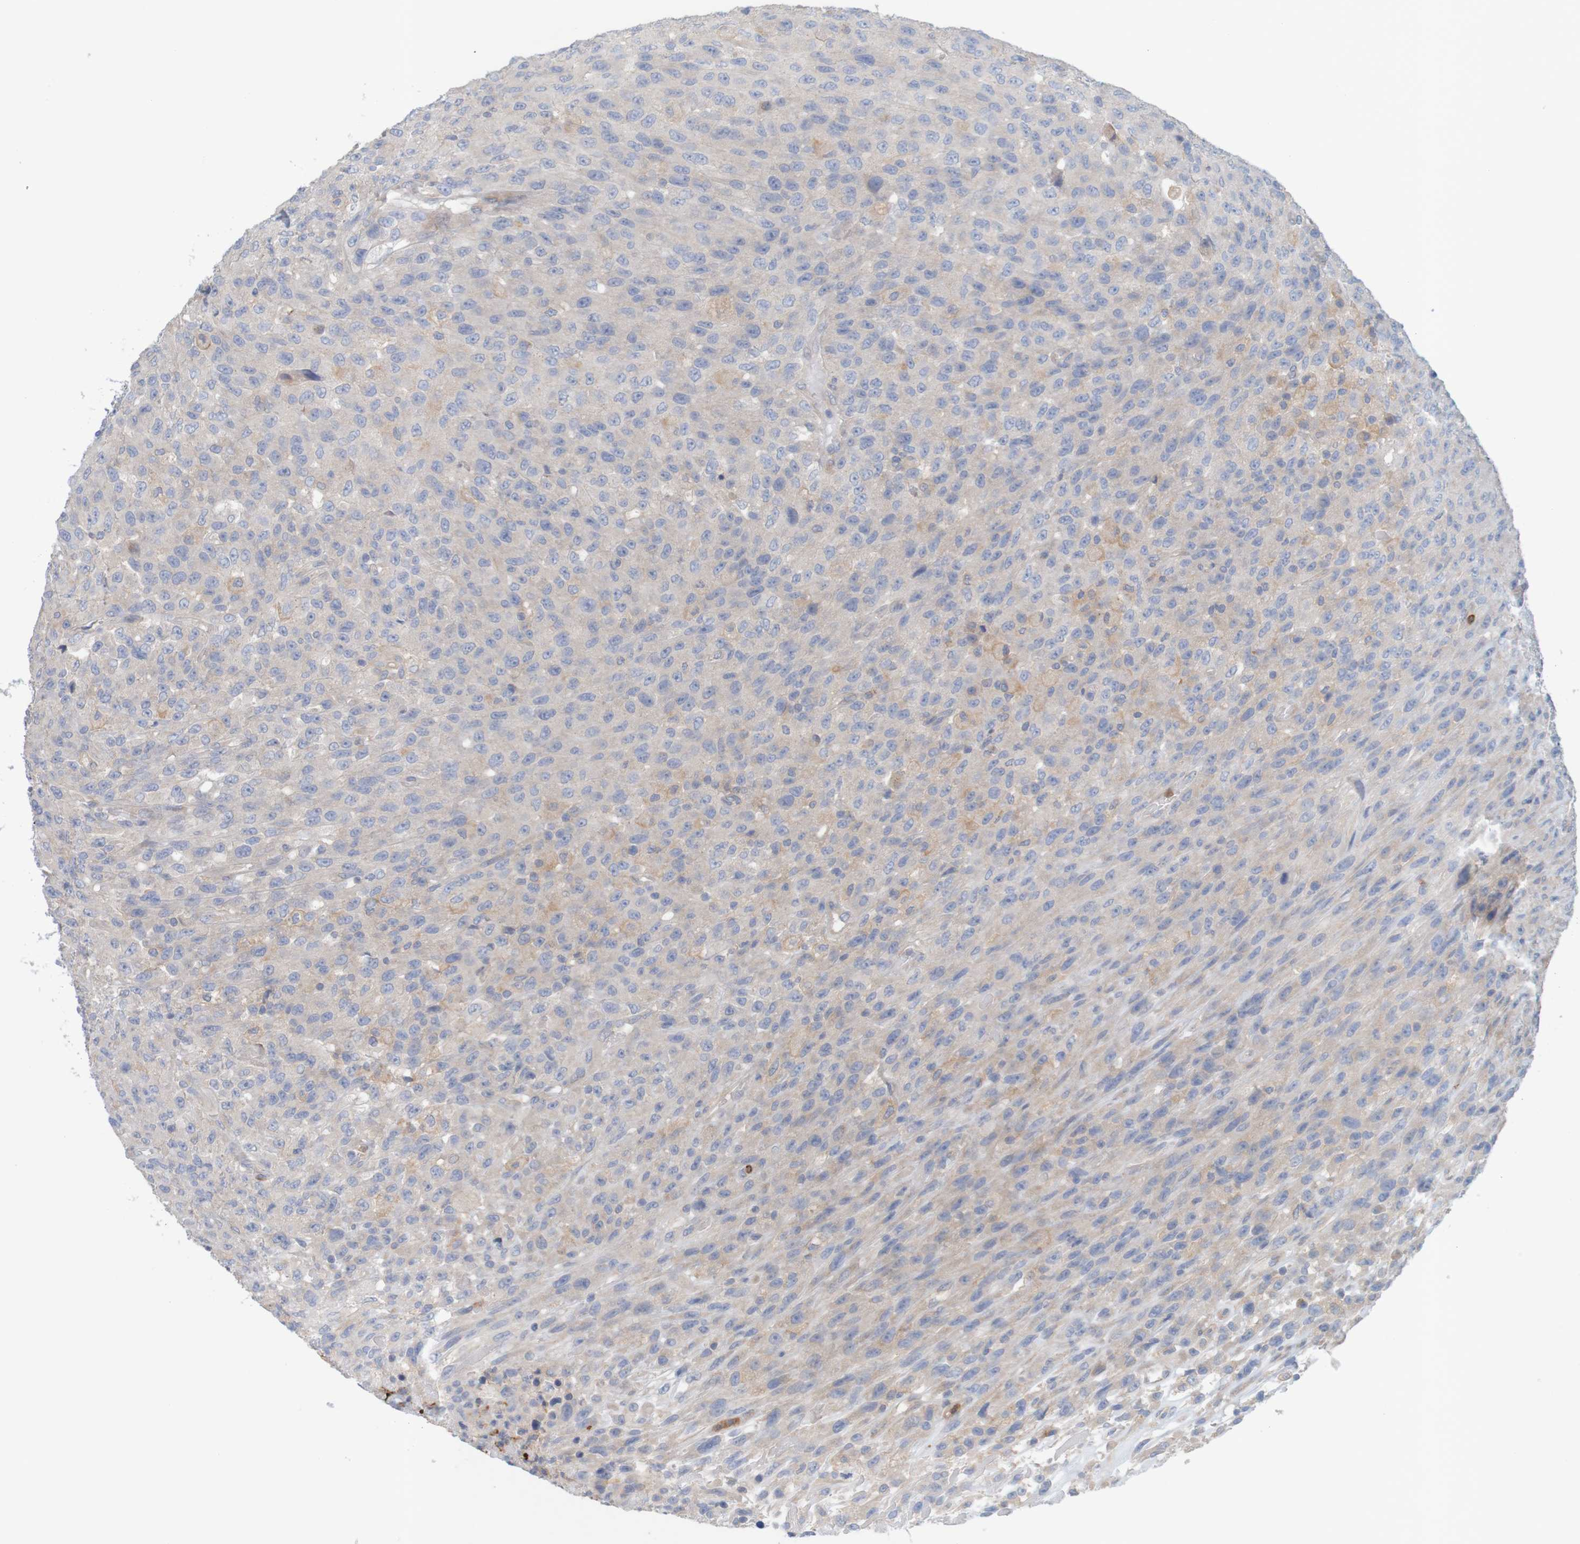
{"staining": {"intensity": "weak", "quantity": ">75%", "location": "cytoplasmic/membranous"}, "tissue": "urothelial cancer", "cell_type": "Tumor cells", "image_type": "cancer", "snomed": [{"axis": "morphology", "description": "Urothelial carcinoma, High grade"}, {"axis": "topography", "description": "Urinary bladder"}], "caption": "A high-resolution micrograph shows immunohistochemistry staining of urothelial cancer, which exhibits weak cytoplasmic/membranous positivity in about >75% of tumor cells.", "gene": "KRT23", "patient": {"sex": "male", "age": 66}}